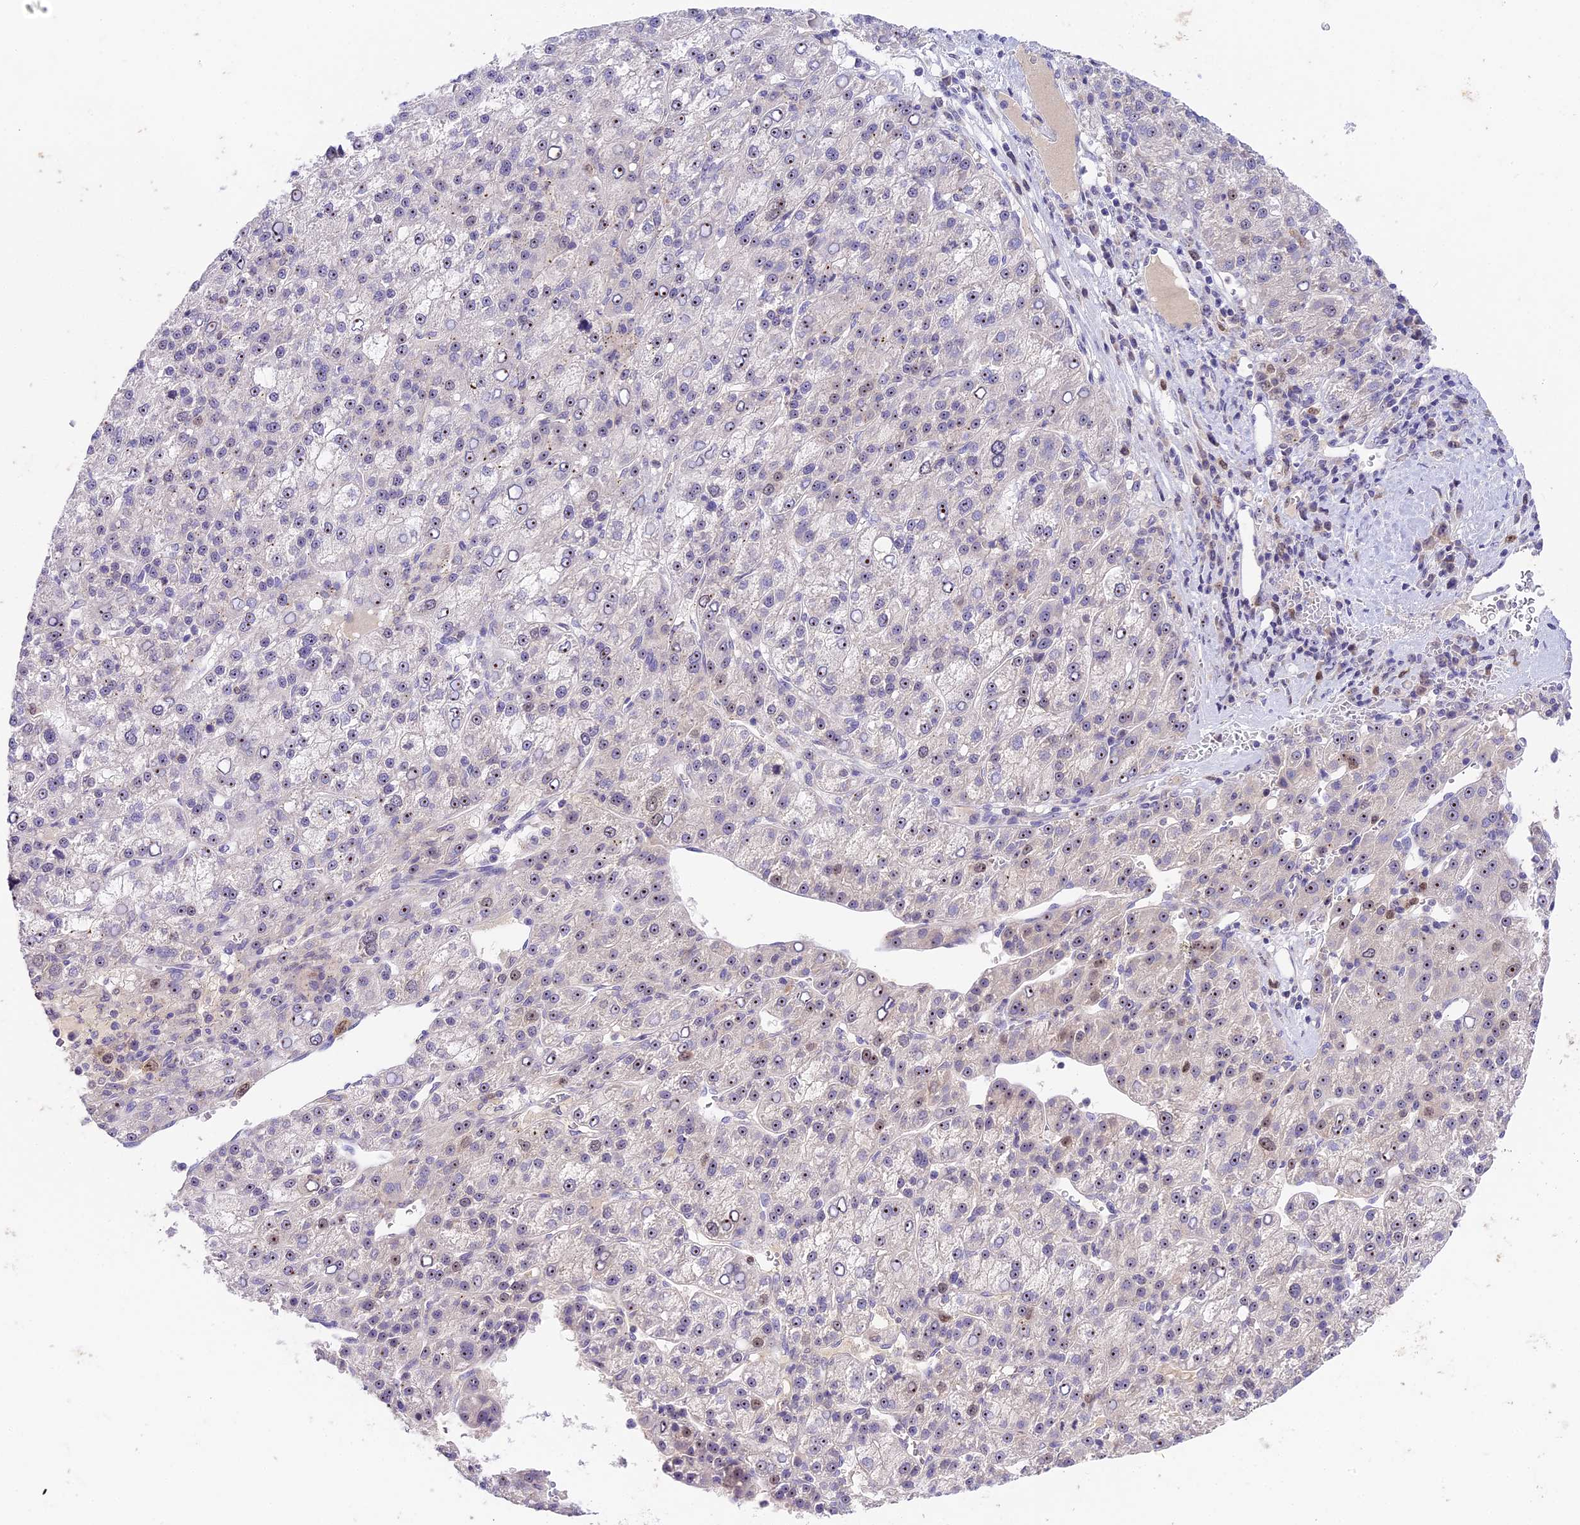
{"staining": {"intensity": "moderate", "quantity": "25%-75%", "location": "nuclear"}, "tissue": "liver cancer", "cell_type": "Tumor cells", "image_type": "cancer", "snomed": [{"axis": "morphology", "description": "Carcinoma, Hepatocellular, NOS"}, {"axis": "topography", "description": "Liver"}], "caption": "This micrograph displays liver cancer (hepatocellular carcinoma) stained with immunohistochemistry to label a protein in brown. The nuclear of tumor cells show moderate positivity for the protein. Nuclei are counter-stained blue.", "gene": "RAD51", "patient": {"sex": "female", "age": 58}}